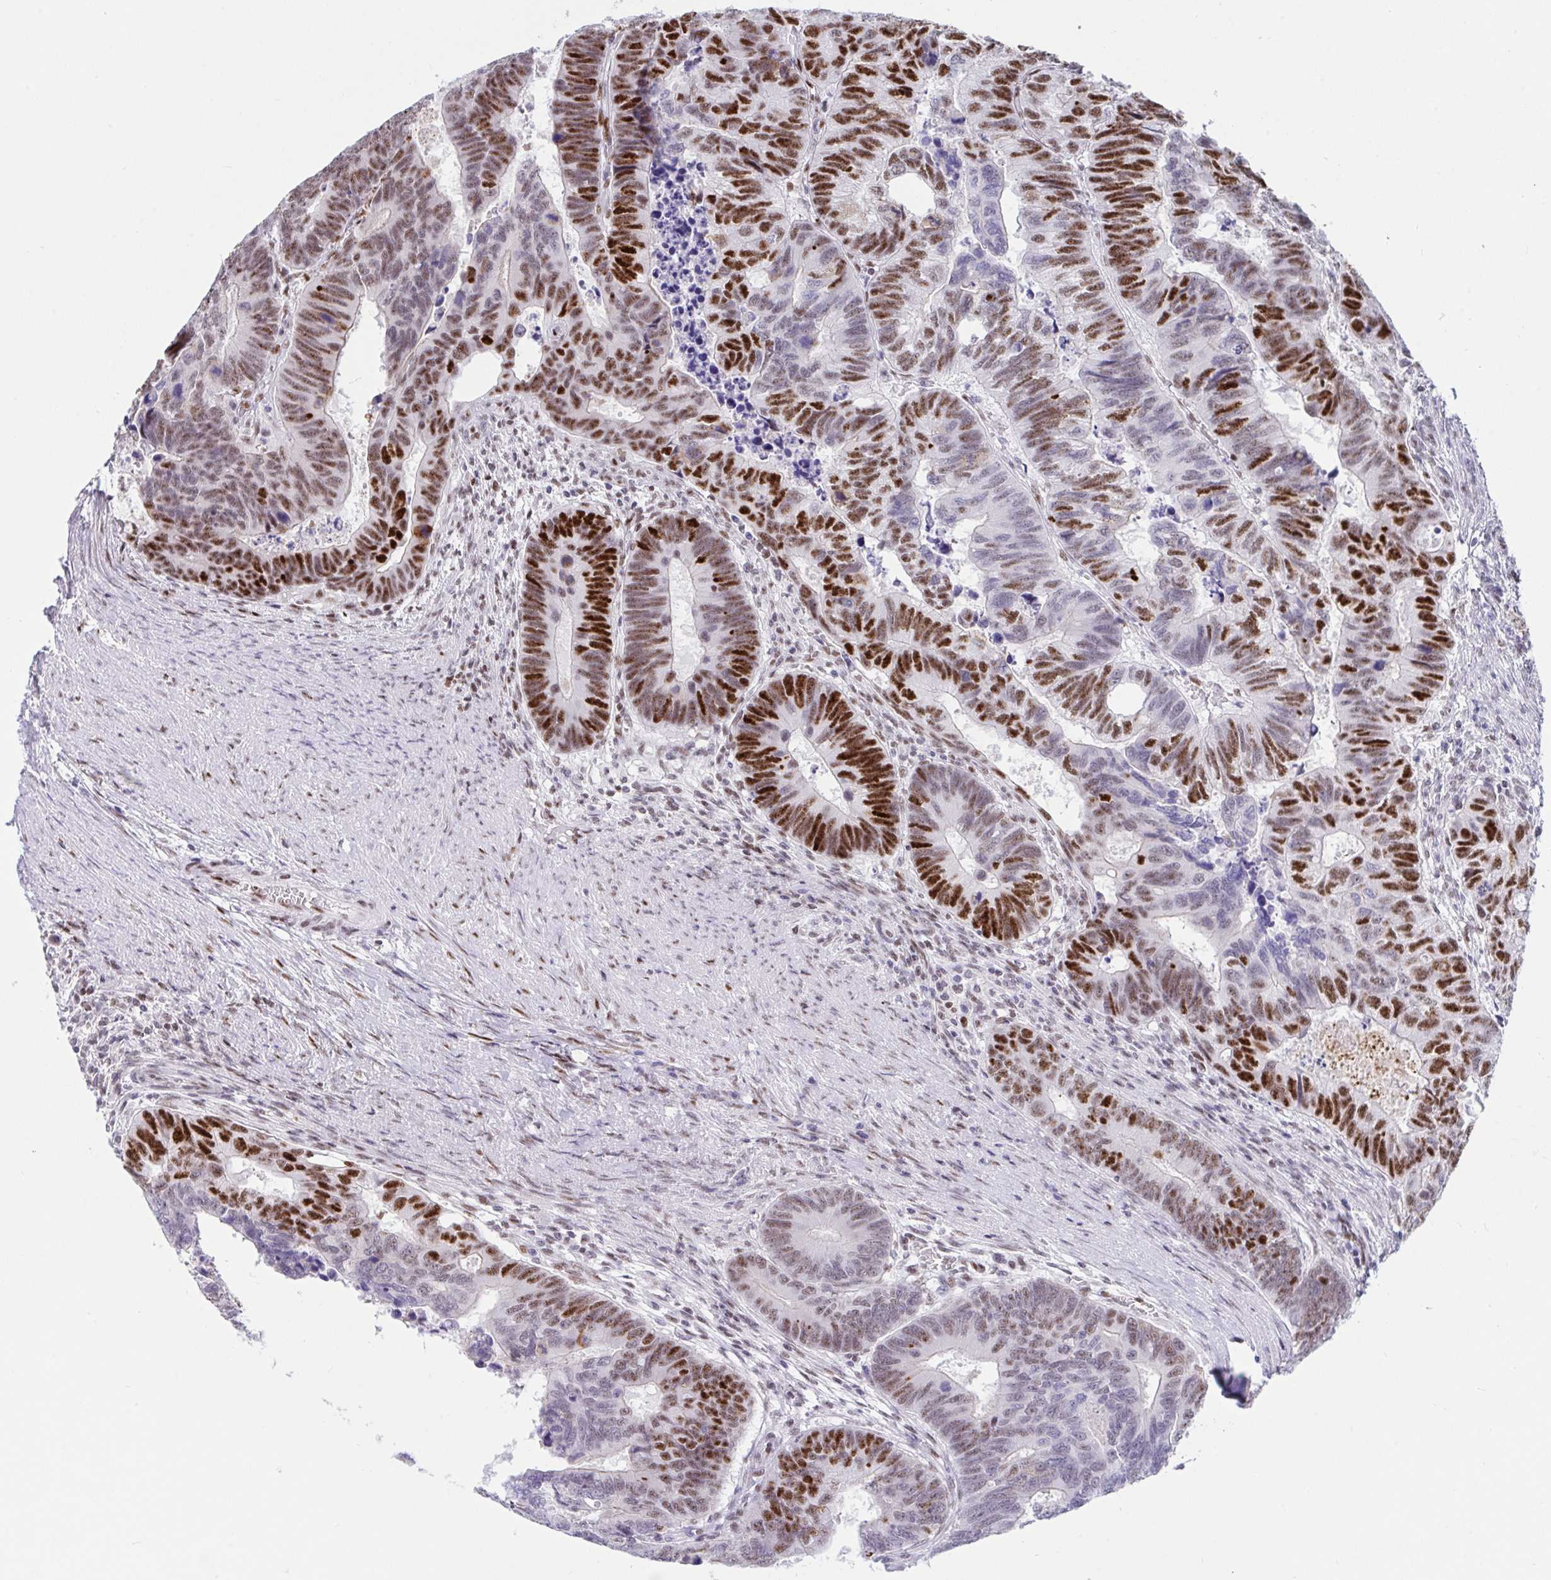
{"staining": {"intensity": "strong", "quantity": "25%-75%", "location": "nuclear"}, "tissue": "colorectal cancer", "cell_type": "Tumor cells", "image_type": "cancer", "snomed": [{"axis": "morphology", "description": "Adenocarcinoma, NOS"}, {"axis": "topography", "description": "Colon"}], "caption": "Approximately 25%-75% of tumor cells in human colorectal cancer (adenocarcinoma) demonstrate strong nuclear protein staining as visualized by brown immunohistochemical staining.", "gene": "IKZF2", "patient": {"sex": "male", "age": 62}}